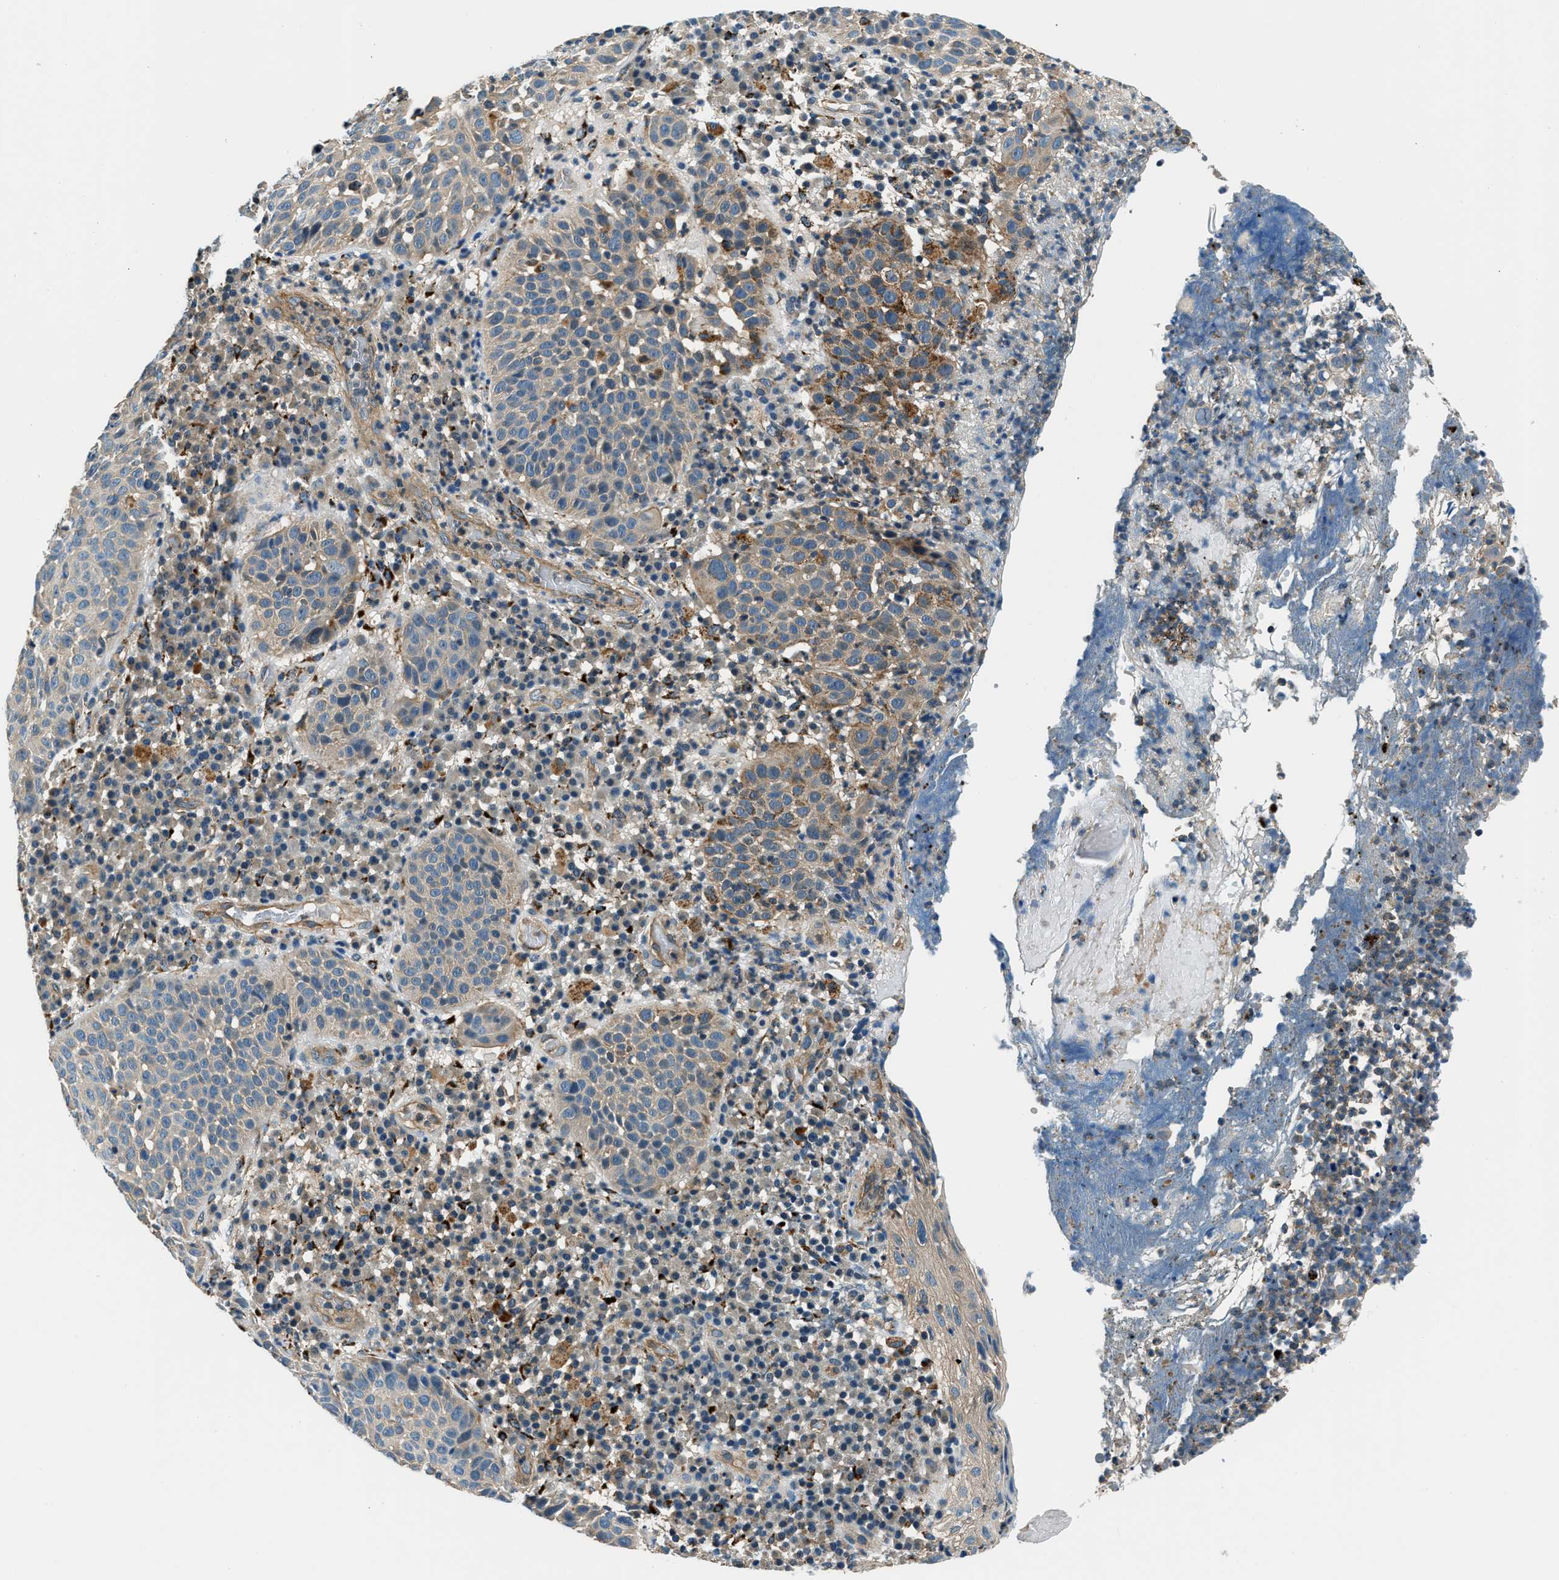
{"staining": {"intensity": "weak", "quantity": "<25%", "location": "cytoplasmic/membranous"}, "tissue": "skin cancer", "cell_type": "Tumor cells", "image_type": "cancer", "snomed": [{"axis": "morphology", "description": "Squamous cell carcinoma in situ, NOS"}, {"axis": "morphology", "description": "Squamous cell carcinoma, NOS"}, {"axis": "topography", "description": "Skin"}], "caption": "Human skin cancer (squamous cell carcinoma) stained for a protein using IHC reveals no expression in tumor cells.", "gene": "SLC19A2", "patient": {"sex": "male", "age": 93}}